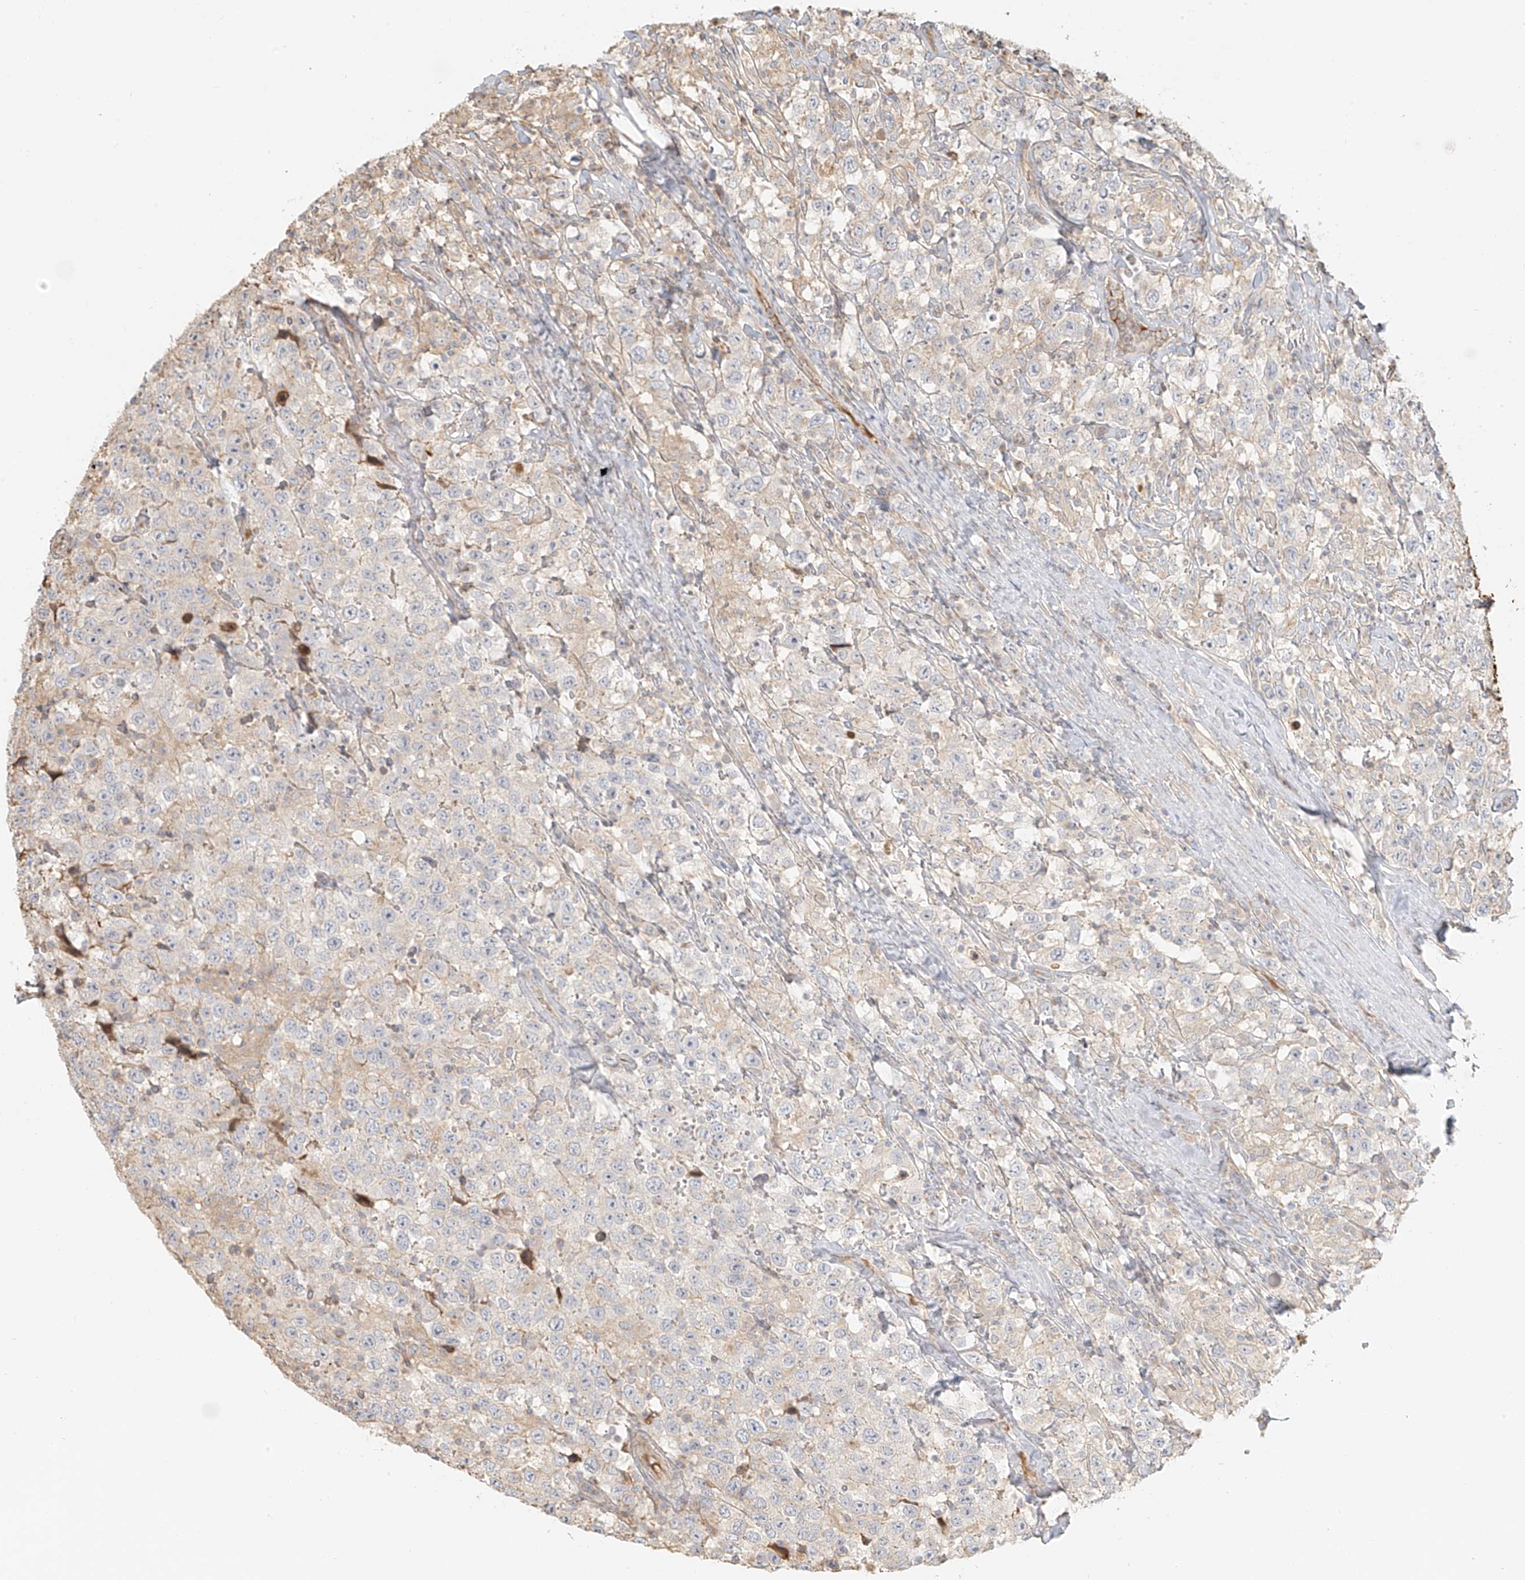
{"staining": {"intensity": "negative", "quantity": "none", "location": "none"}, "tissue": "testis cancer", "cell_type": "Tumor cells", "image_type": "cancer", "snomed": [{"axis": "morphology", "description": "Seminoma, NOS"}, {"axis": "topography", "description": "Testis"}], "caption": "This is a micrograph of immunohistochemistry (IHC) staining of seminoma (testis), which shows no positivity in tumor cells. (DAB immunohistochemistry, high magnification).", "gene": "UPK1B", "patient": {"sex": "male", "age": 41}}